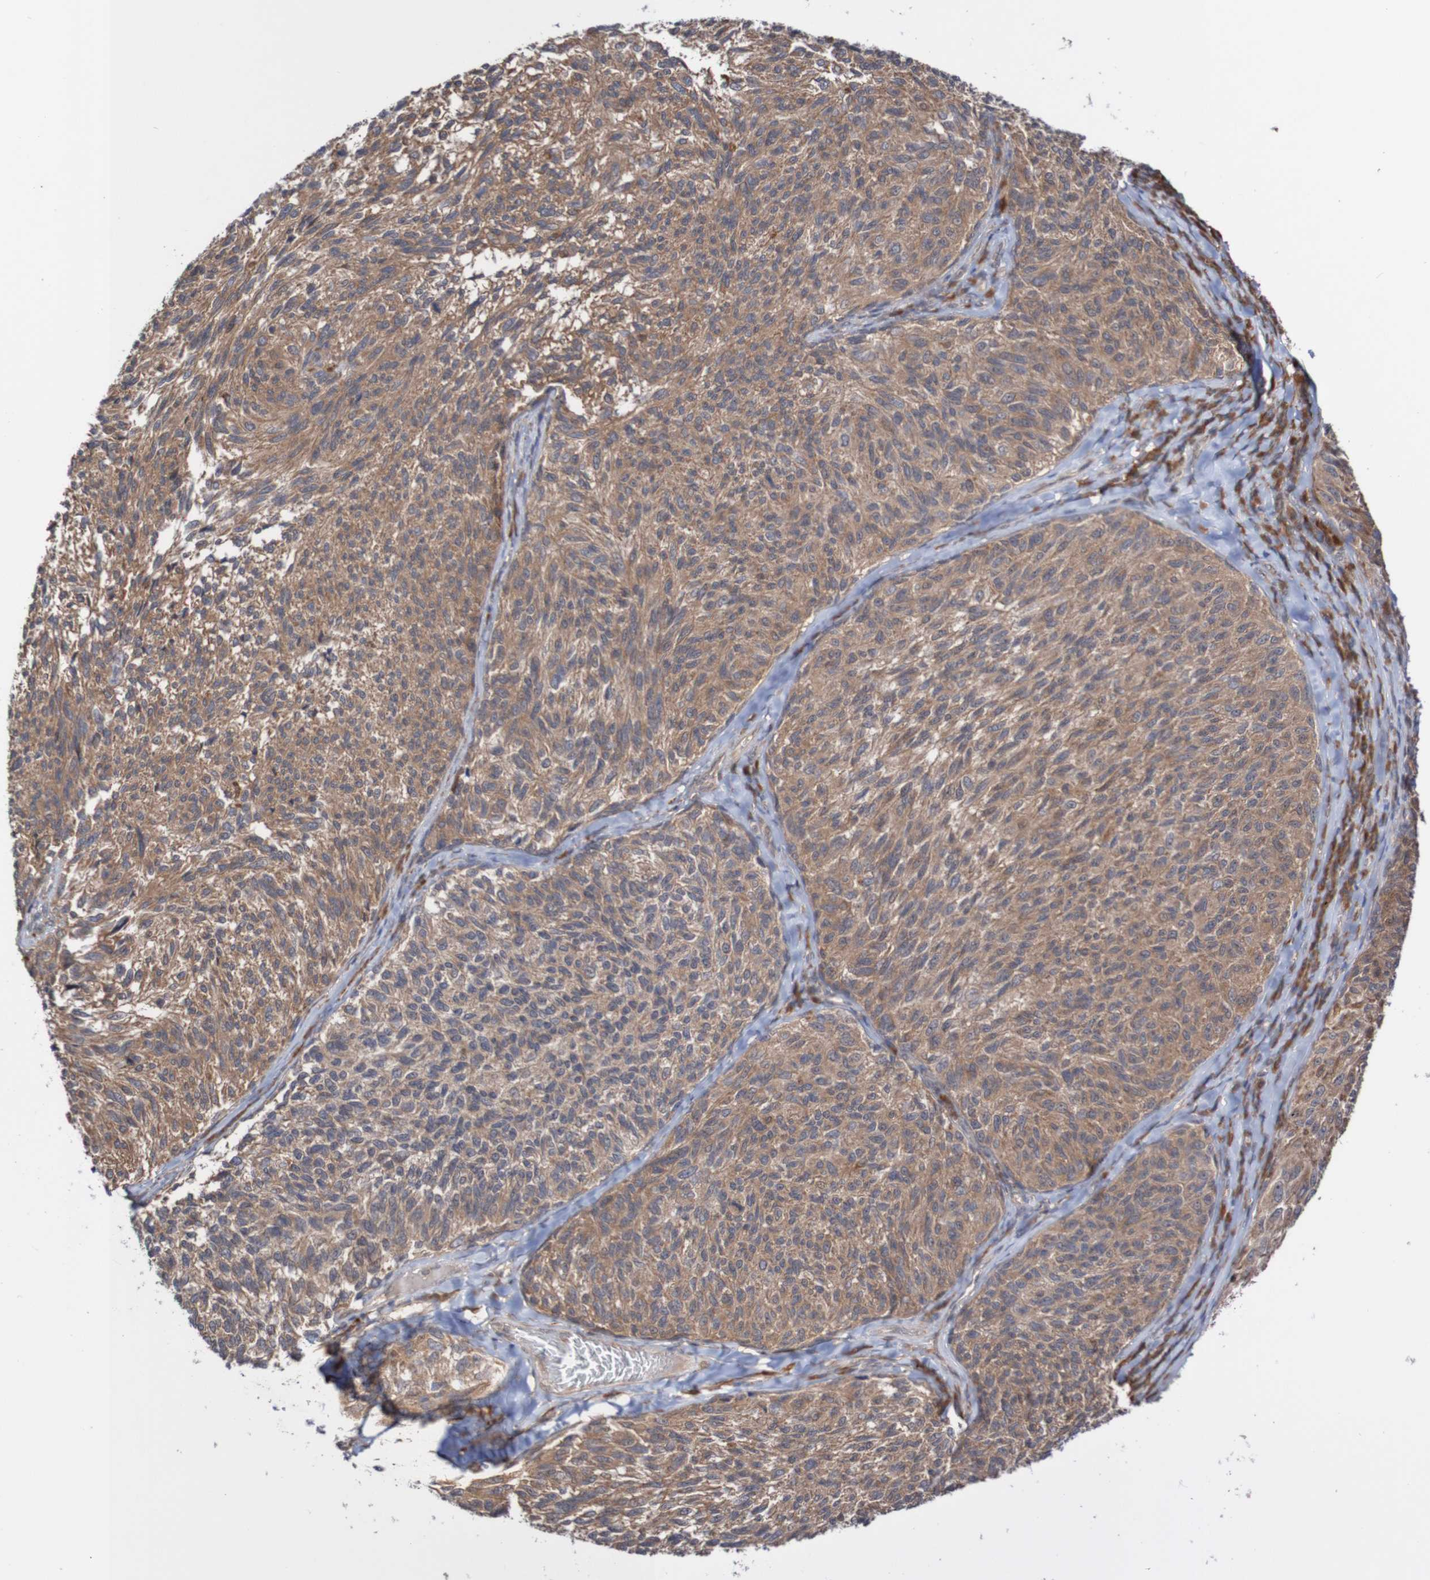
{"staining": {"intensity": "moderate", "quantity": ">75%", "location": "cytoplasmic/membranous"}, "tissue": "melanoma", "cell_type": "Tumor cells", "image_type": "cancer", "snomed": [{"axis": "morphology", "description": "Malignant melanoma, NOS"}, {"axis": "topography", "description": "Skin"}], "caption": "A micrograph showing moderate cytoplasmic/membranous positivity in approximately >75% of tumor cells in melanoma, as visualized by brown immunohistochemical staining.", "gene": "PHPT1", "patient": {"sex": "female", "age": 73}}